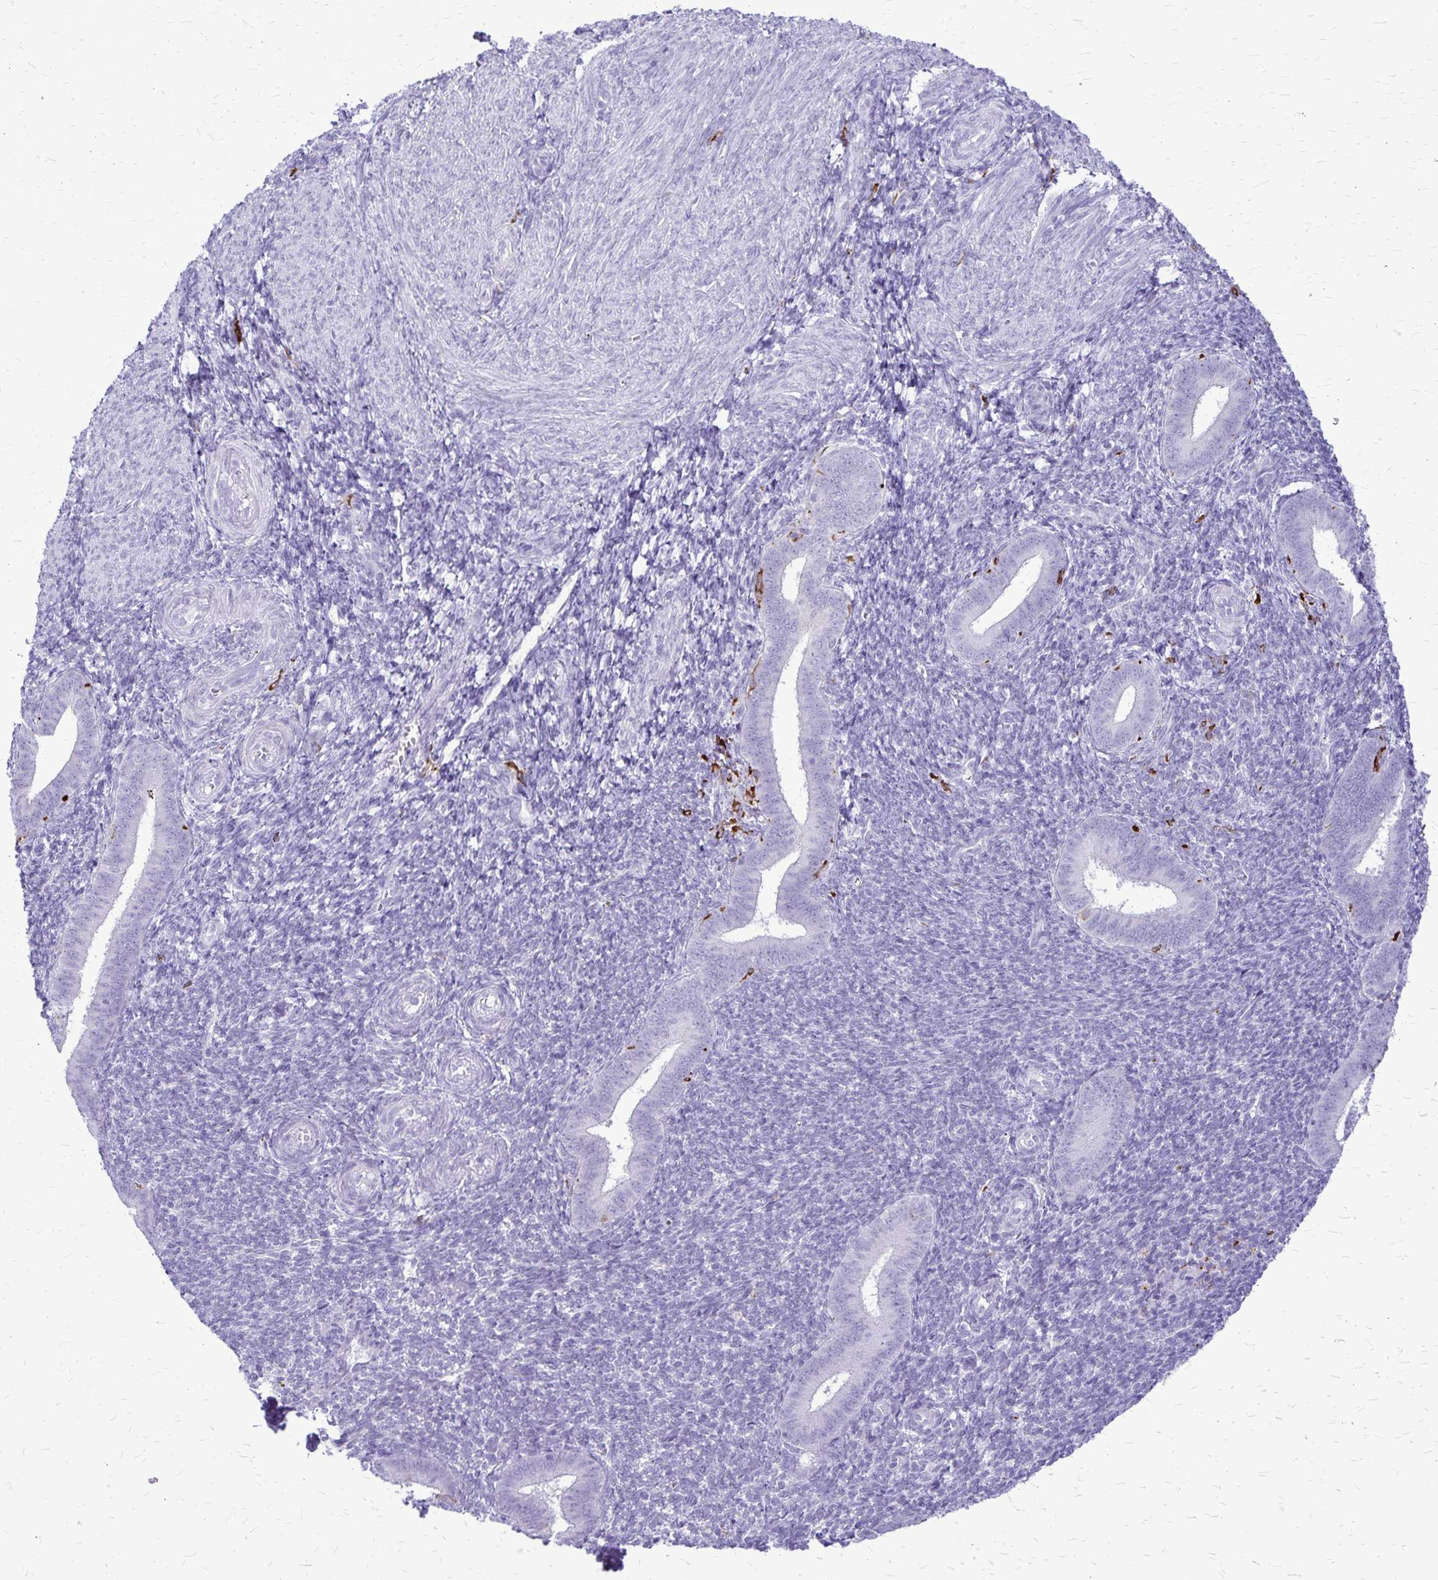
{"staining": {"intensity": "negative", "quantity": "none", "location": "none"}, "tissue": "endometrium", "cell_type": "Cells in endometrial stroma", "image_type": "normal", "snomed": [{"axis": "morphology", "description": "Normal tissue, NOS"}, {"axis": "topography", "description": "Endometrium"}], "caption": "Immunohistochemistry (IHC) photomicrograph of normal human endometrium stained for a protein (brown), which exhibits no expression in cells in endometrial stroma.", "gene": "RTN1", "patient": {"sex": "female", "age": 25}}